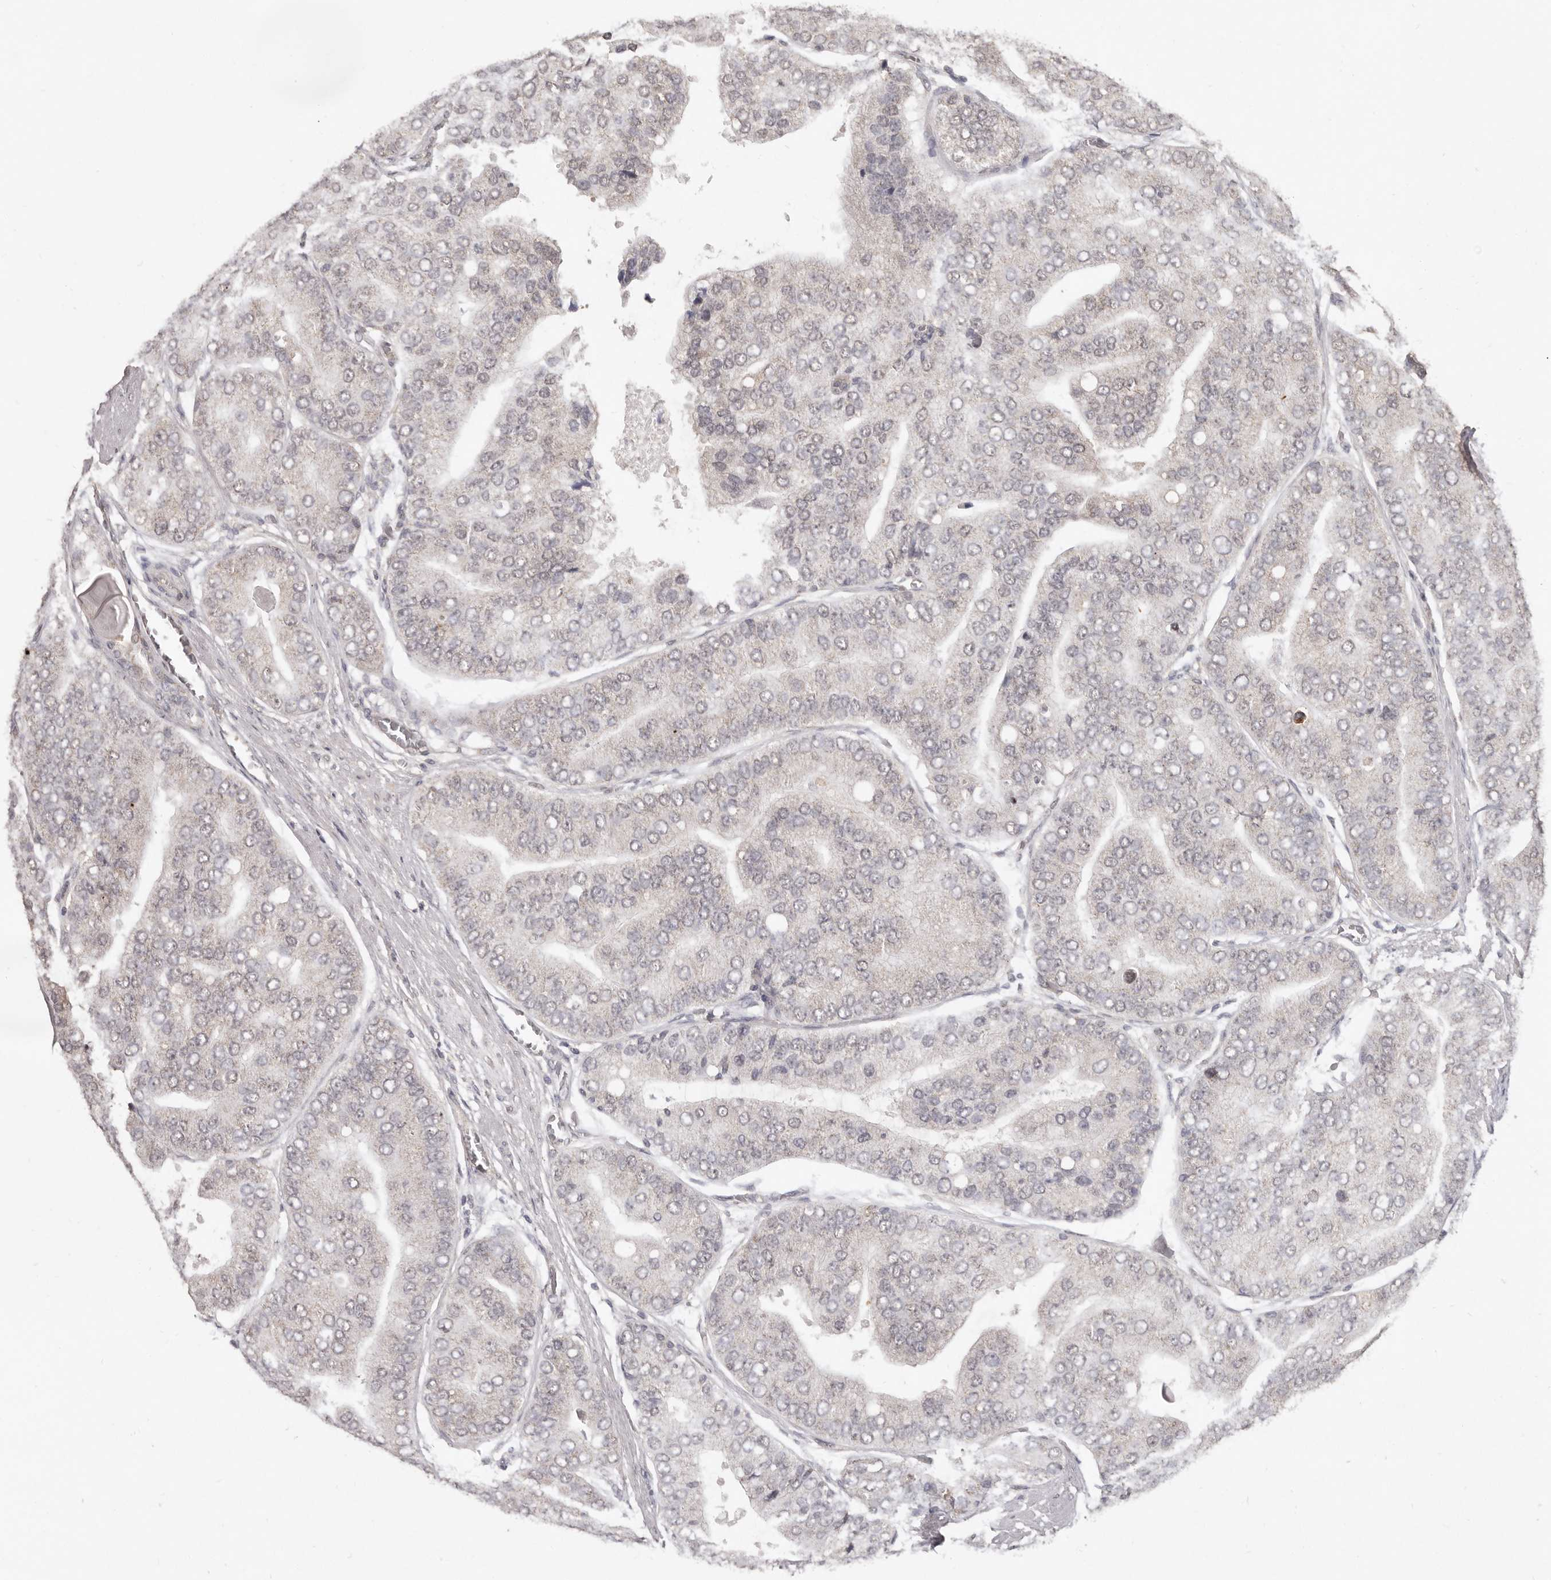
{"staining": {"intensity": "weak", "quantity": "<25%", "location": "cytoplasmic/membranous"}, "tissue": "prostate cancer", "cell_type": "Tumor cells", "image_type": "cancer", "snomed": [{"axis": "morphology", "description": "Adenocarcinoma, High grade"}, {"axis": "topography", "description": "Prostate"}], "caption": "IHC photomicrograph of prostate adenocarcinoma (high-grade) stained for a protein (brown), which reveals no staining in tumor cells. (DAB immunohistochemistry, high magnification).", "gene": "LINGO2", "patient": {"sex": "male", "age": 70}}